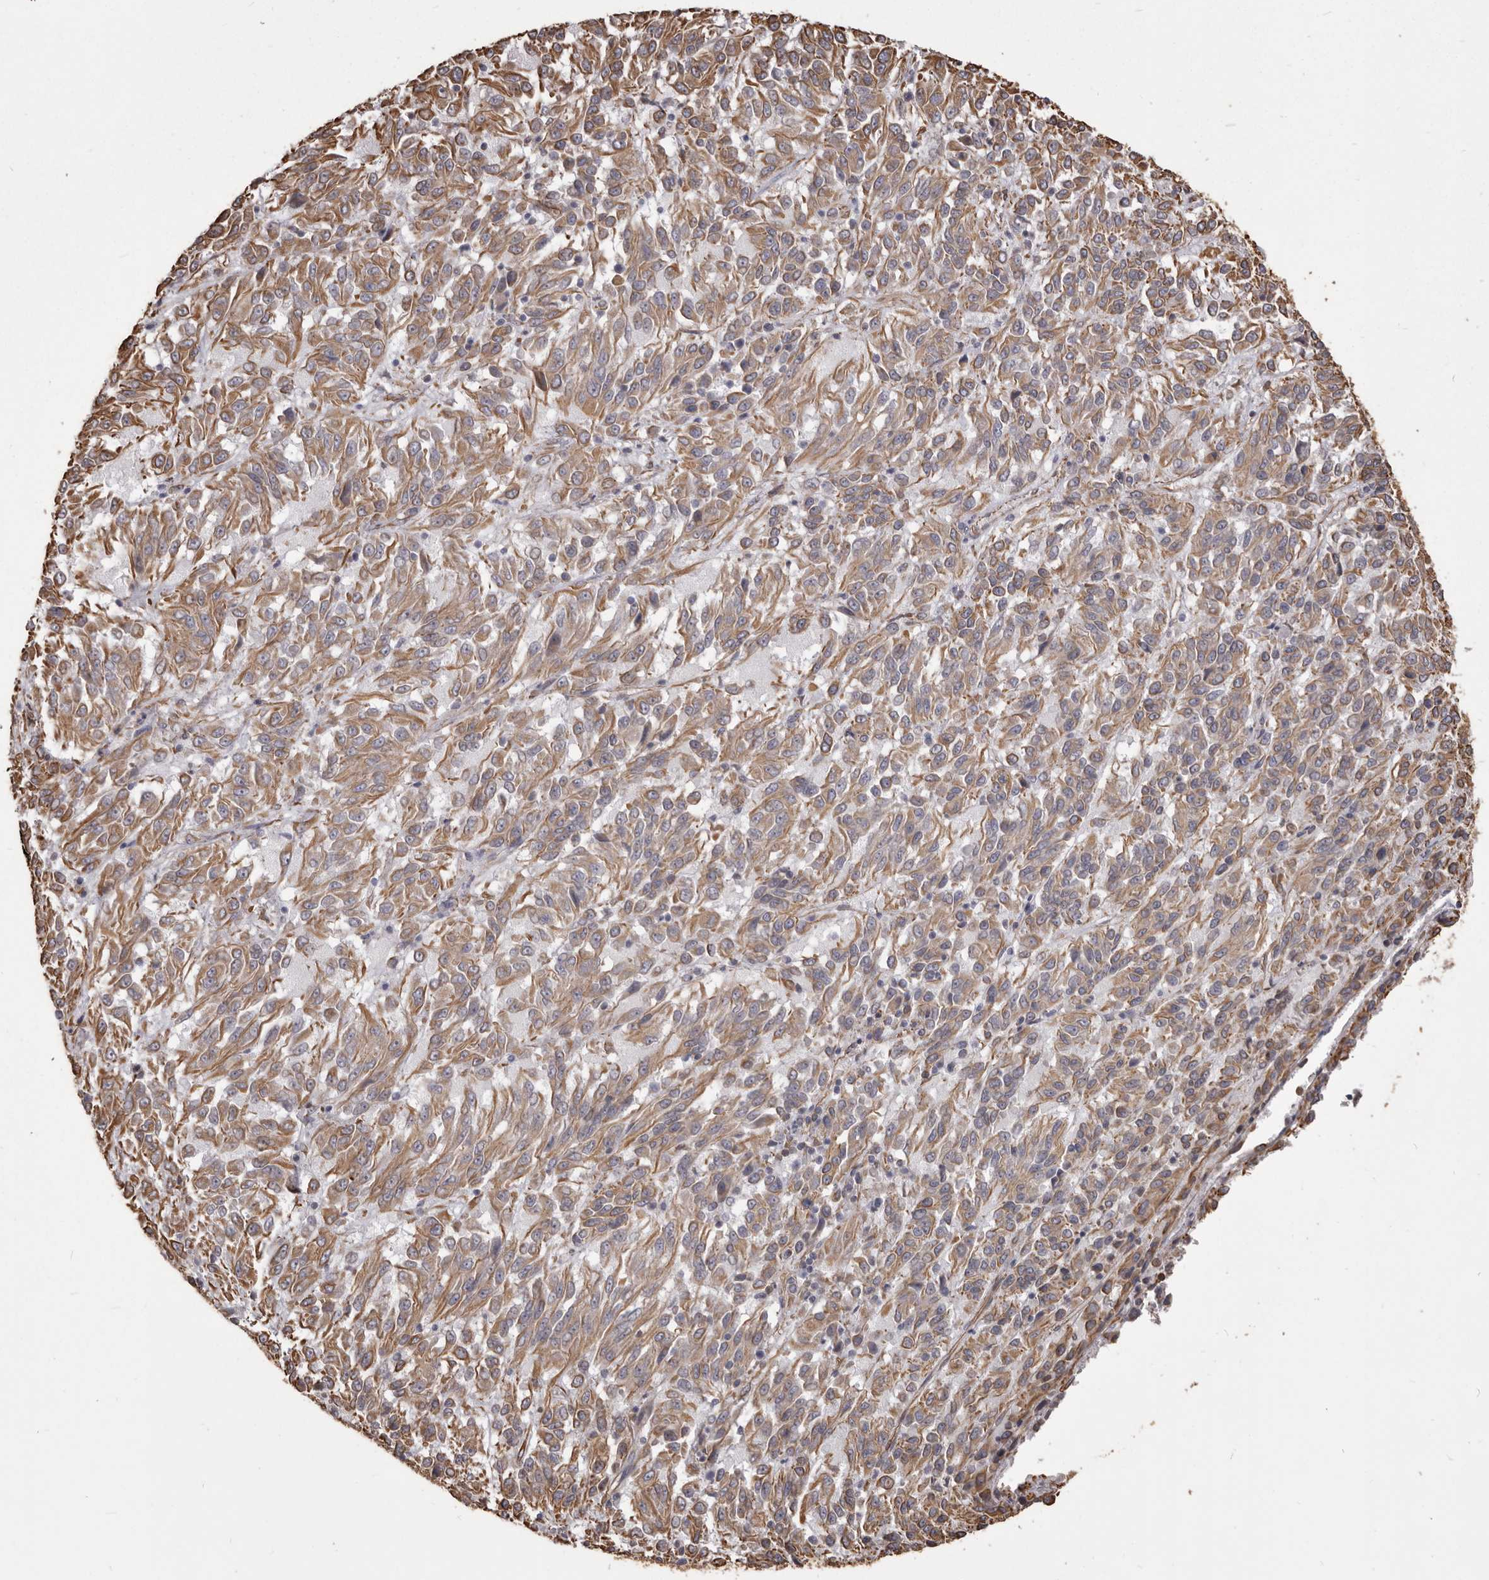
{"staining": {"intensity": "moderate", "quantity": ">75%", "location": "cytoplasmic/membranous"}, "tissue": "melanoma", "cell_type": "Tumor cells", "image_type": "cancer", "snomed": [{"axis": "morphology", "description": "Malignant melanoma, Metastatic site"}, {"axis": "topography", "description": "Lung"}], "caption": "Protein staining reveals moderate cytoplasmic/membranous expression in about >75% of tumor cells in melanoma. (IHC, brightfield microscopy, high magnification).", "gene": "MTURN", "patient": {"sex": "male", "age": 64}}